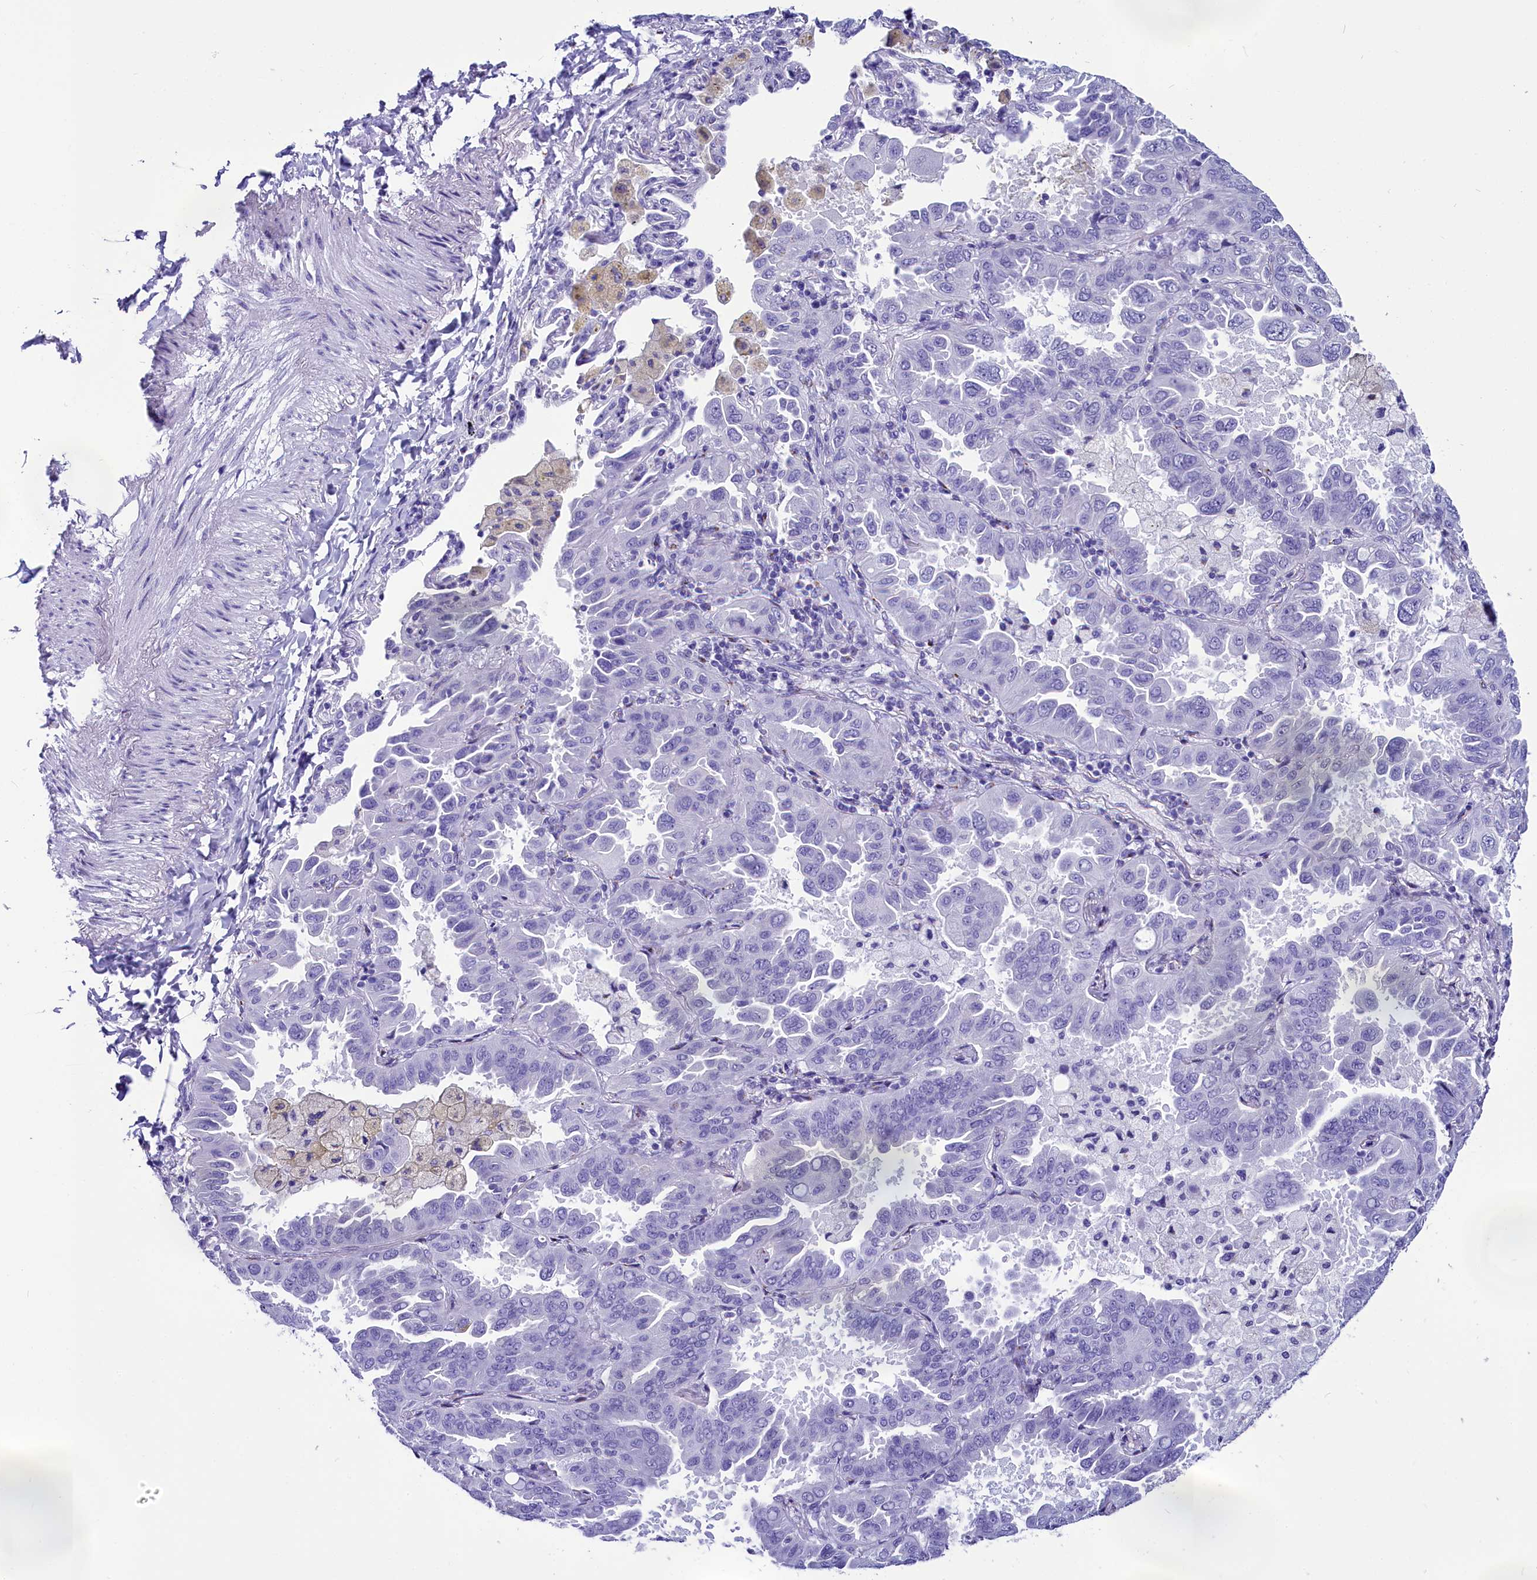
{"staining": {"intensity": "negative", "quantity": "none", "location": "none"}, "tissue": "lung cancer", "cell_type": "Tumor cells", "image_type": "cancer", "snomed": [{"axis": "morphology", "description": "Adenocarcinoma, NOS"}, {"axis": "topography", "description": "Lung"}], "caption": "There is no significant staining in tumor cells of lung cancer (adenocarcinoma). (Brightfield microscopy of DAB (3,3'-diaminobenzidine) IHC at high magnification).", "gene": "AP3B2", "patient": {"sex": "male", "age": 64}}